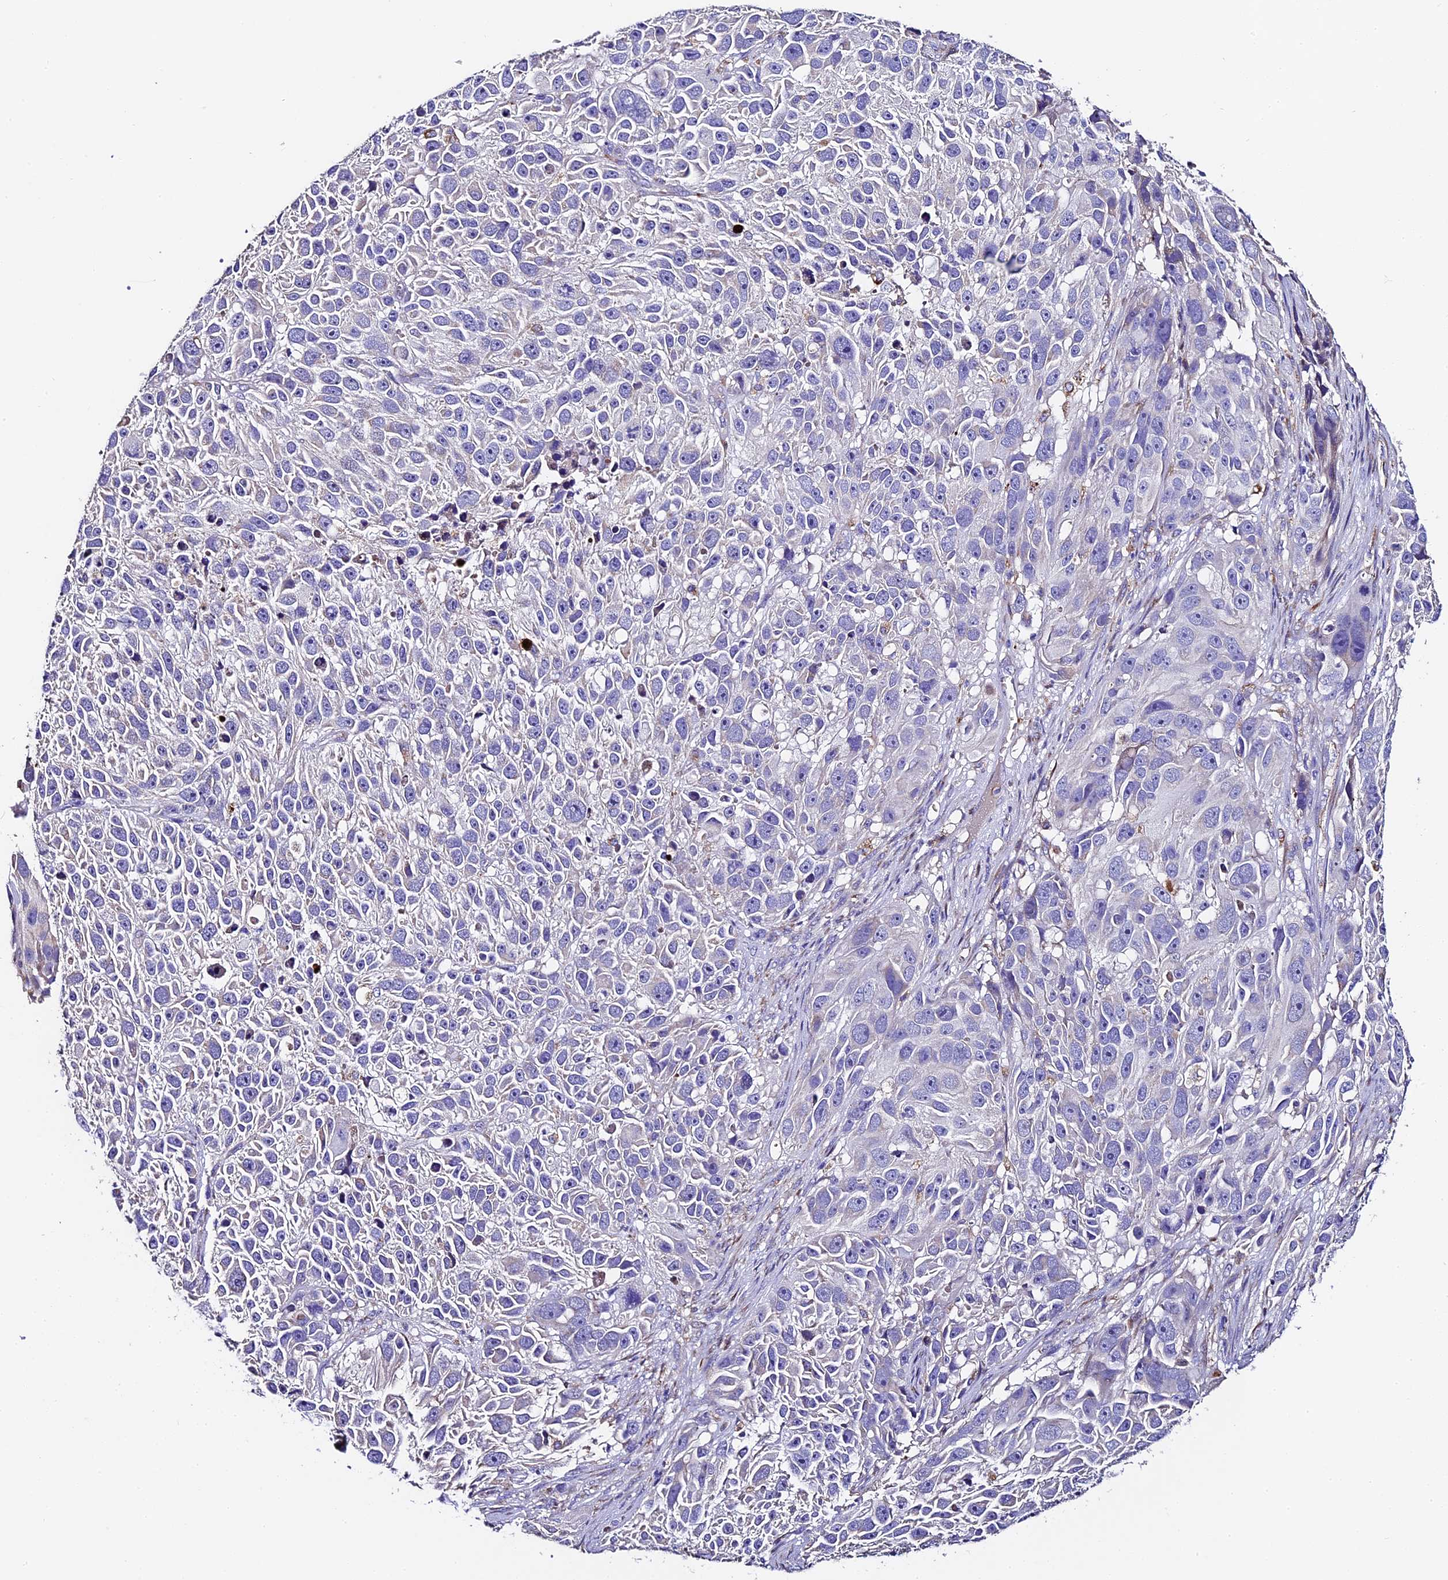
{"staining": {"intensity": "negative", "quantity": "none", "location": "none"}, "tissue": "melanoma", "cell_type": "Tumor cells", "image_type": "cancer", "snomed": [{"axis": "morphology", "description": "Malignant melanoma, NOS"}, {"axis": "topography", "description": "Skin"}], "caption": "There is no significant positivity in tumor cells of malignant melanoma. (DAB immunohistochemistry (IHC) visualized using brightfield microscopy, high magnification).", "gene": "FREM3", "patient": {"sex": "male", "age": 84}}